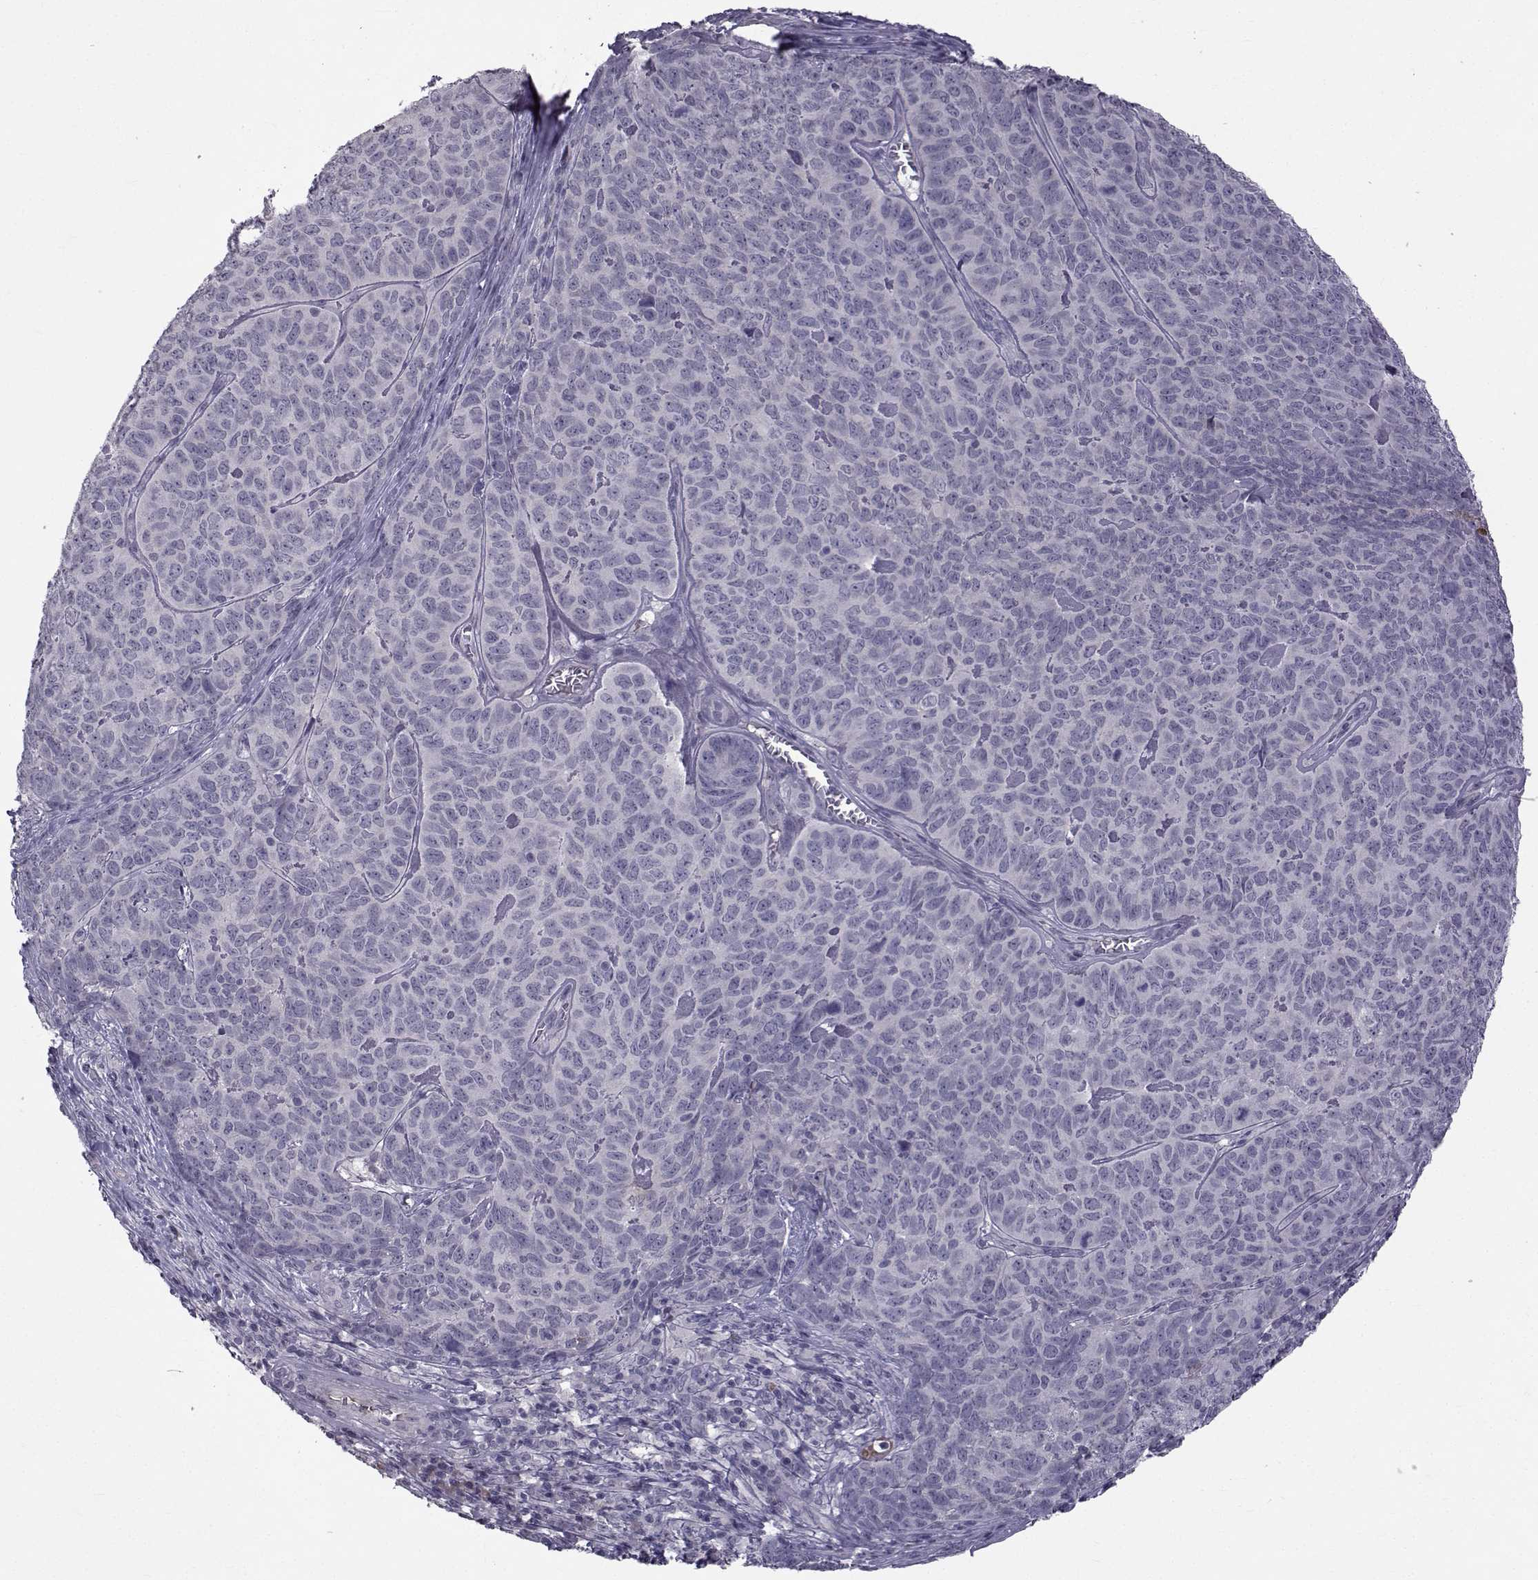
{"staining": {"intensity": "negative", "quantity": "none", "location": "none"}, "tissue": "skin cancer", "cell_type": "Tumor cells", "image_type": "cancer", "snomed": [{"axis": "morphology", "description": "Squamous cell carcinoma, NOS"}, {"axis": "topography", "description": "Skin"}, {"axis": "topography", "description": "Anal"}], "caption": "Immunohistochemical staining of skin cancer (squamous cell carcinoma) reveals no significant positivity in tumor cells.", "gene": "TNFRSF11B", "patient": {"sex": "female", "age": 51}}